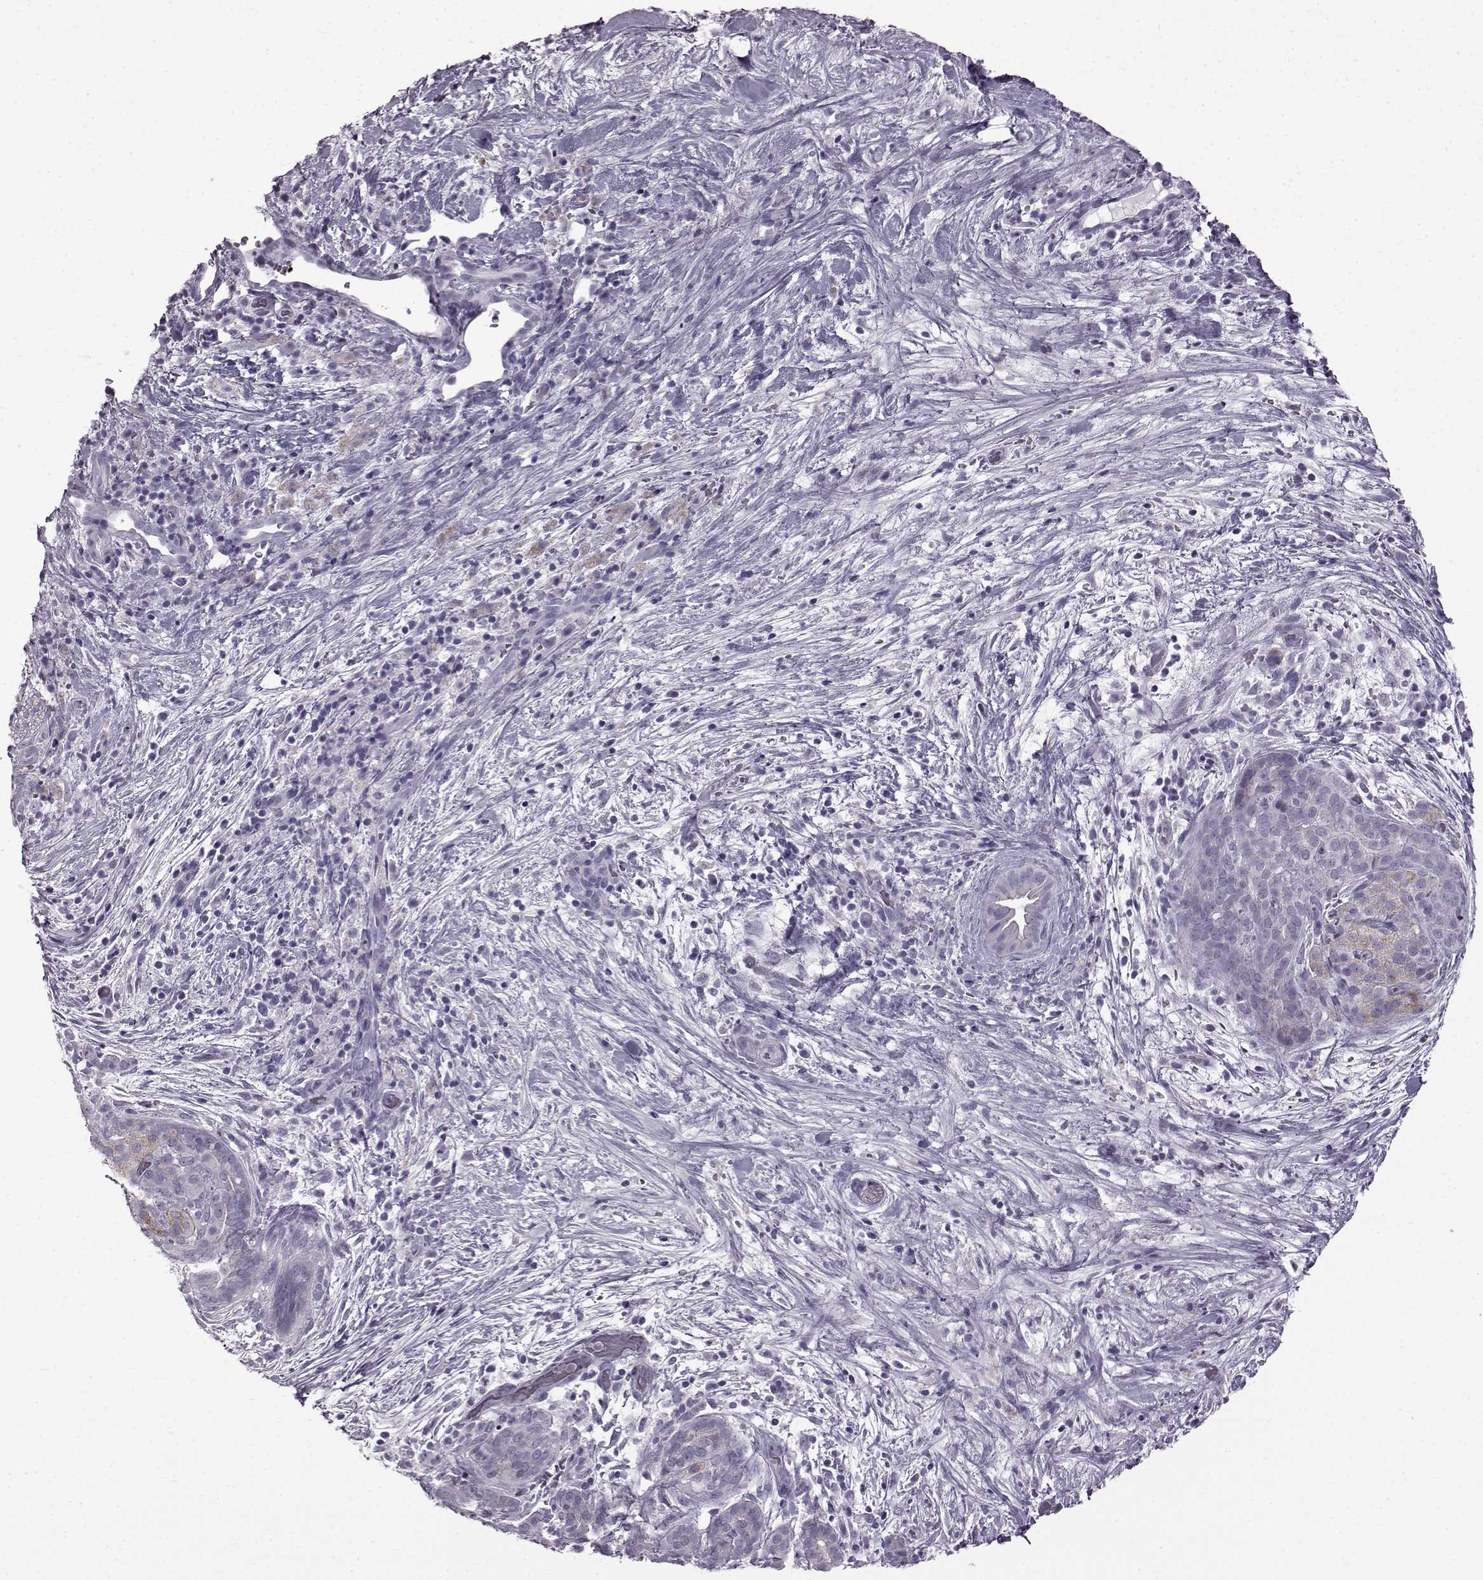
{"staining": {"intensity": "negative", "quantity": "none", "location": "none"}, "tissue": "pancreatic cancer", "cell_type": "Tumor cells", "image_type": "cancer", "snomed": [{"axis": "morphology", "description": "Adenocarcinoma, NOS"}, {"axis": "topography", "description": "Pancreas"}], "caption": "Immunohistochemical staining of pancreatic cancer demonstrates no significant expression in tumor cells.", "gene": "SLC28A2", "patient": {"sex": "male", "age": 44}}